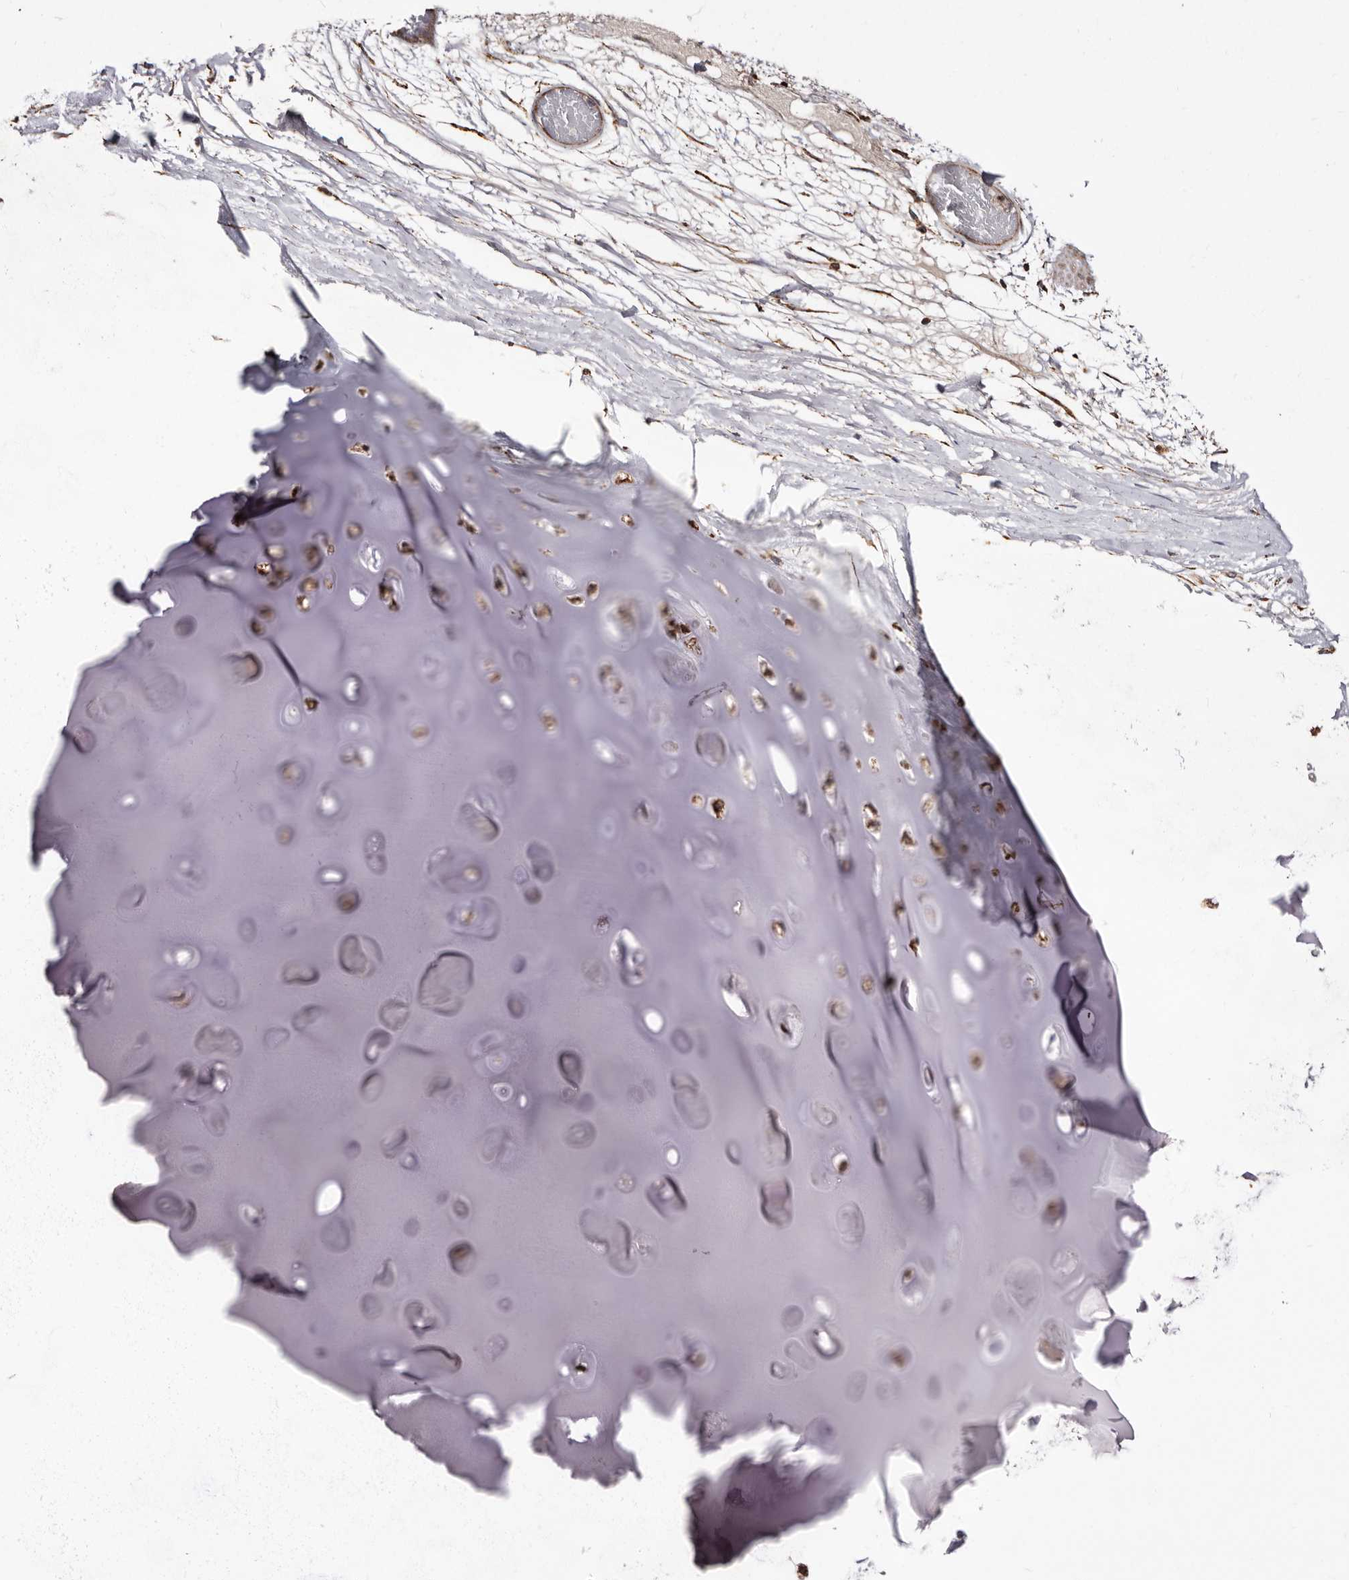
{"staining": {"intensity": "negative", "quantity": "none", "location": "none"}, "tissue": "adipose tissue", "cell_type": "Adipocytes", "image_type": "normal", "snomed": [{"axis": "morphology", "description": "Normal tissue, NOS"}, {"axis": "topography", "description": "Bronchus"}], "caption": "Immunohistochemistry (IHC) photomicrograph of normal adipose tissue: adipose tissue stained with DAB (3,3'-diaminobenzidine) demonstrates no significant protein positivity in adipocytes. Nuclei are stained in blue.", "gene": "LUZP1", "patient": {"sex": "male", "age": 66}}